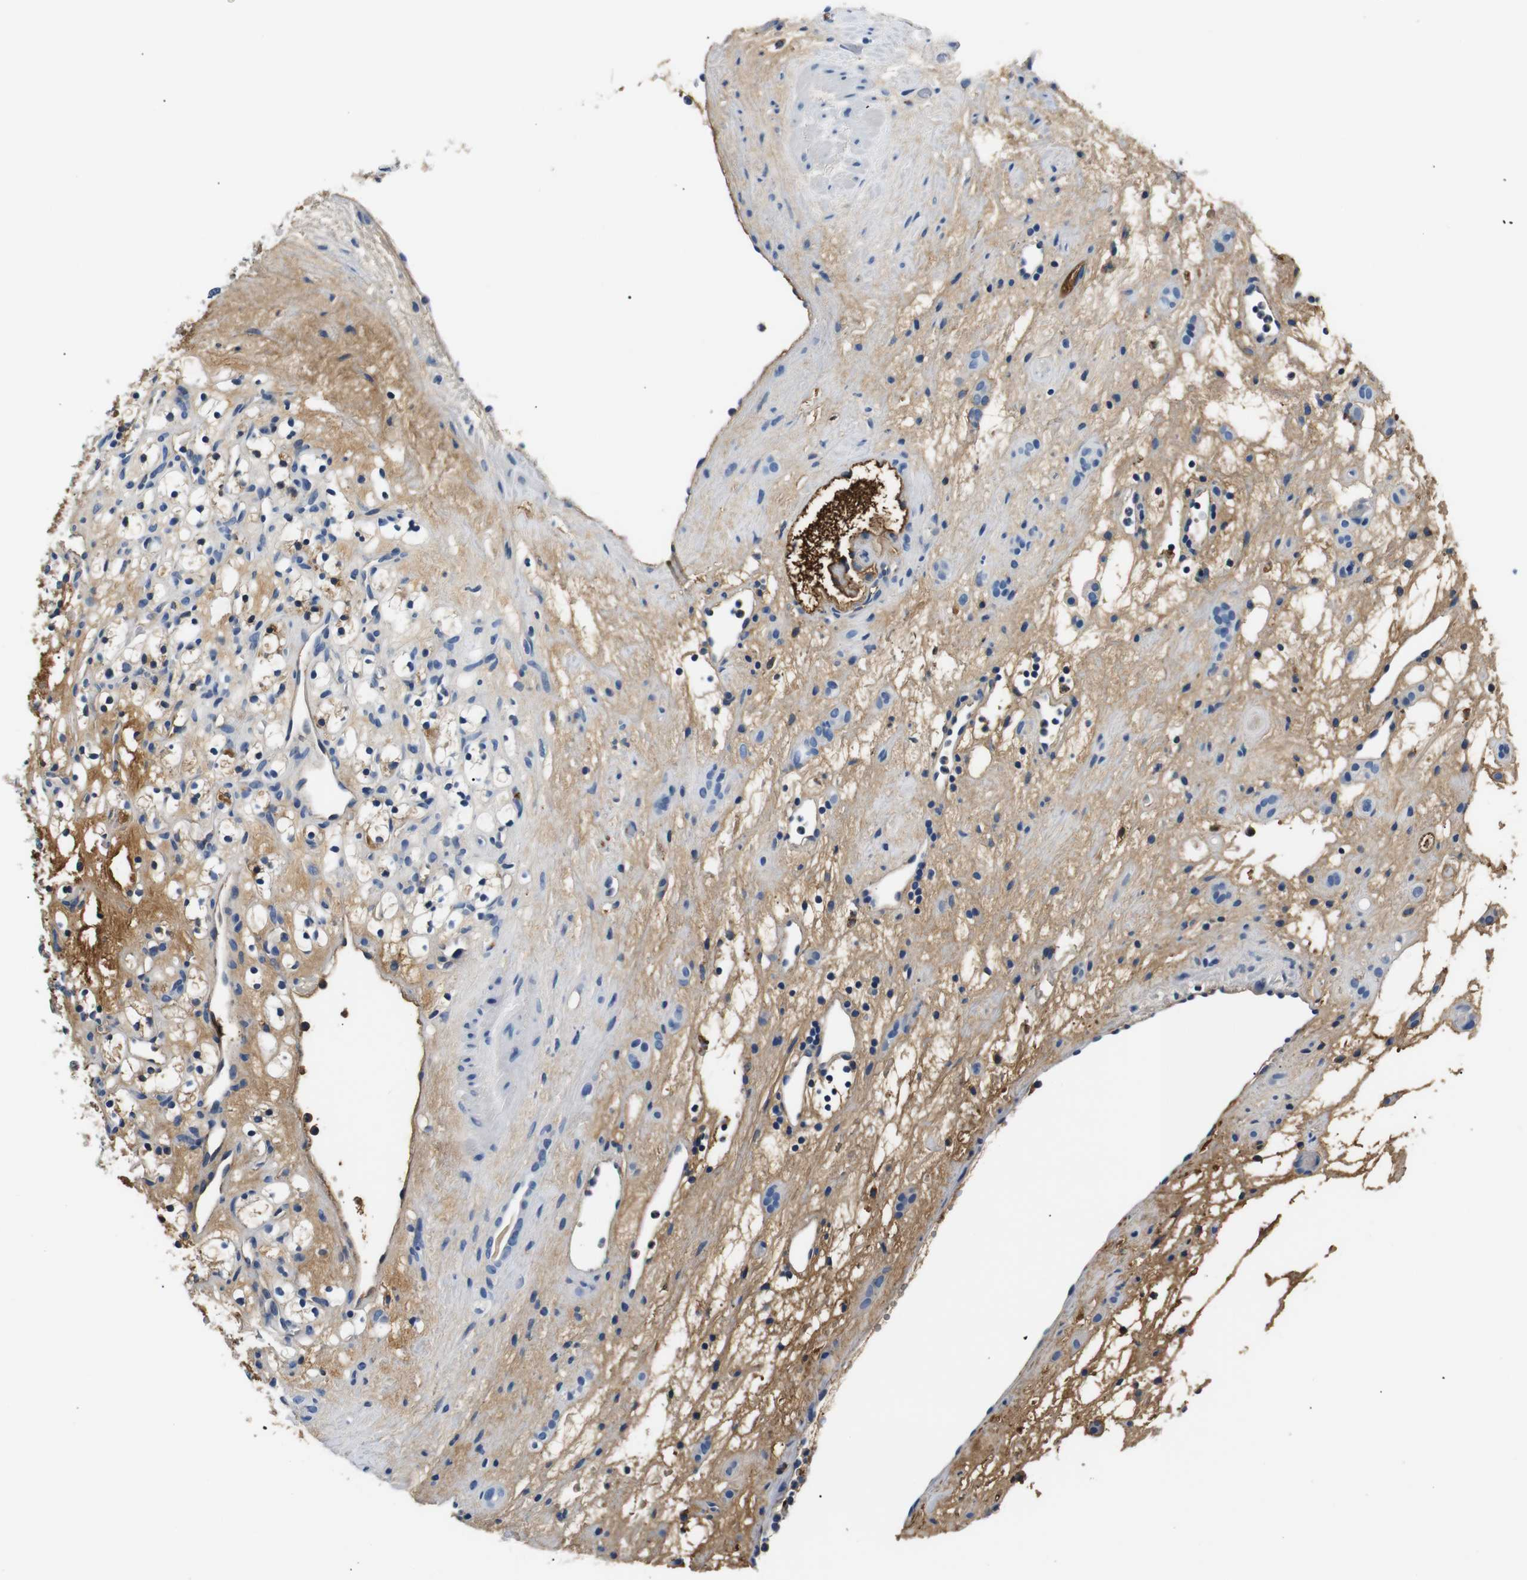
{"staining": {"intensity": "weak", "quantity": "25%-75%", "location": "cytoplasmic/membranous"}, "tissue": "renal cancer", "cell_type": "Tumor cells", "image_type": "cancer", "snomed": [{"axis": "morphology", "description": "Adenocarcinoma, NOS"}, {"axis": "topography", "description": "Kidney"}], "caption": "Renal cancer stained for a protein (brown) displays weak cytoplasmic/membranous positive expression in about 25%-75% of tumor cells.", "gene": "LHCGR", "patient": {"sex": "female", "age": 60}}